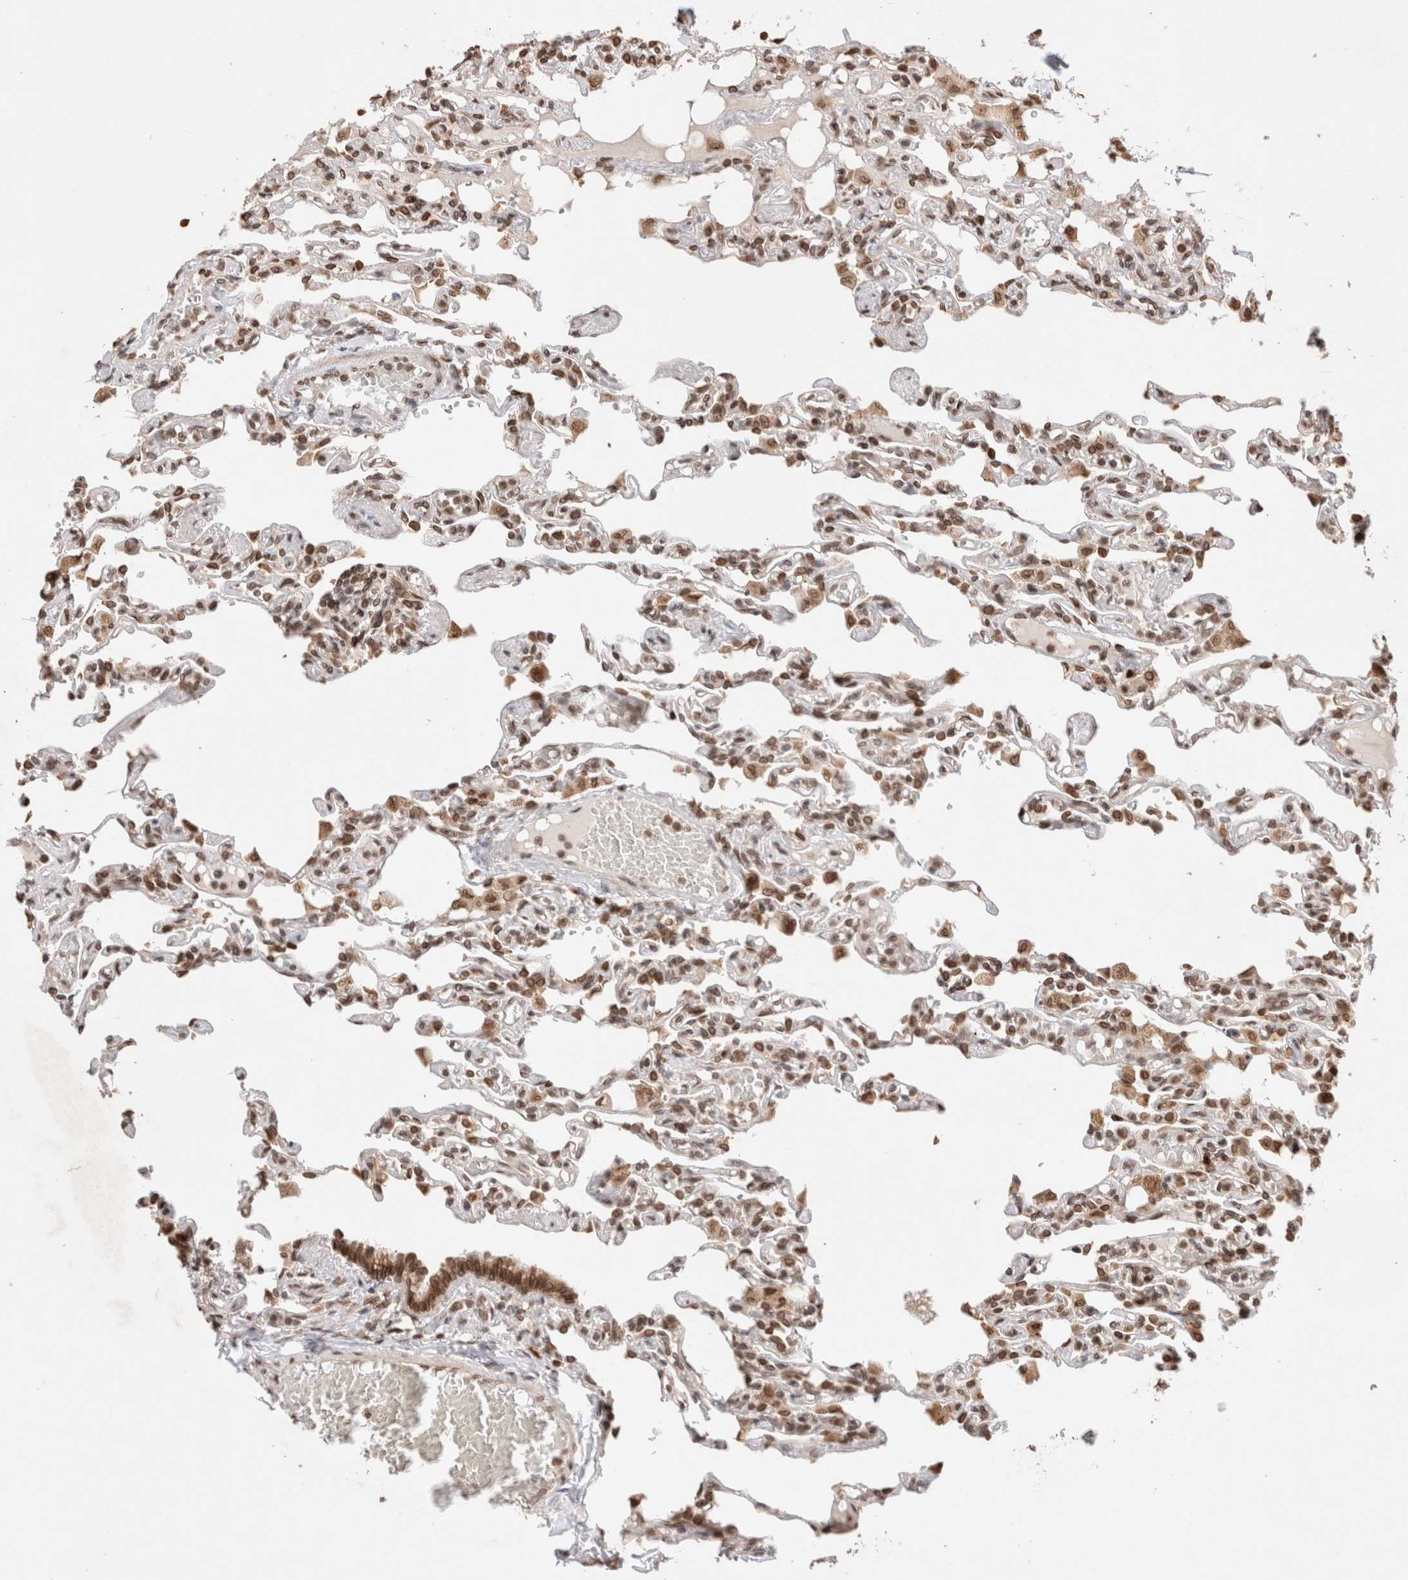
{"staining": {"intensity": "moderate", "quantity": ">75%", "location": "cytoplasmic/membranous,nuclear"}, "tissue": "lung", "cell_type": "Alveolar cells", "image_type": "normal", "snomed": [{"axis": "morphology", "description": "Normal tissue, NOS"}, {"axis": "topography", "description": "Lung"}], "caption": "Moderate cytoplasmic/membranous,nuclear positivity for a protein is appreciated in about >75% of alveolar cells of normal lung using immunohistochemistry.", "gene": "TPR", "patient": {"sex": "male", "age": 21}}